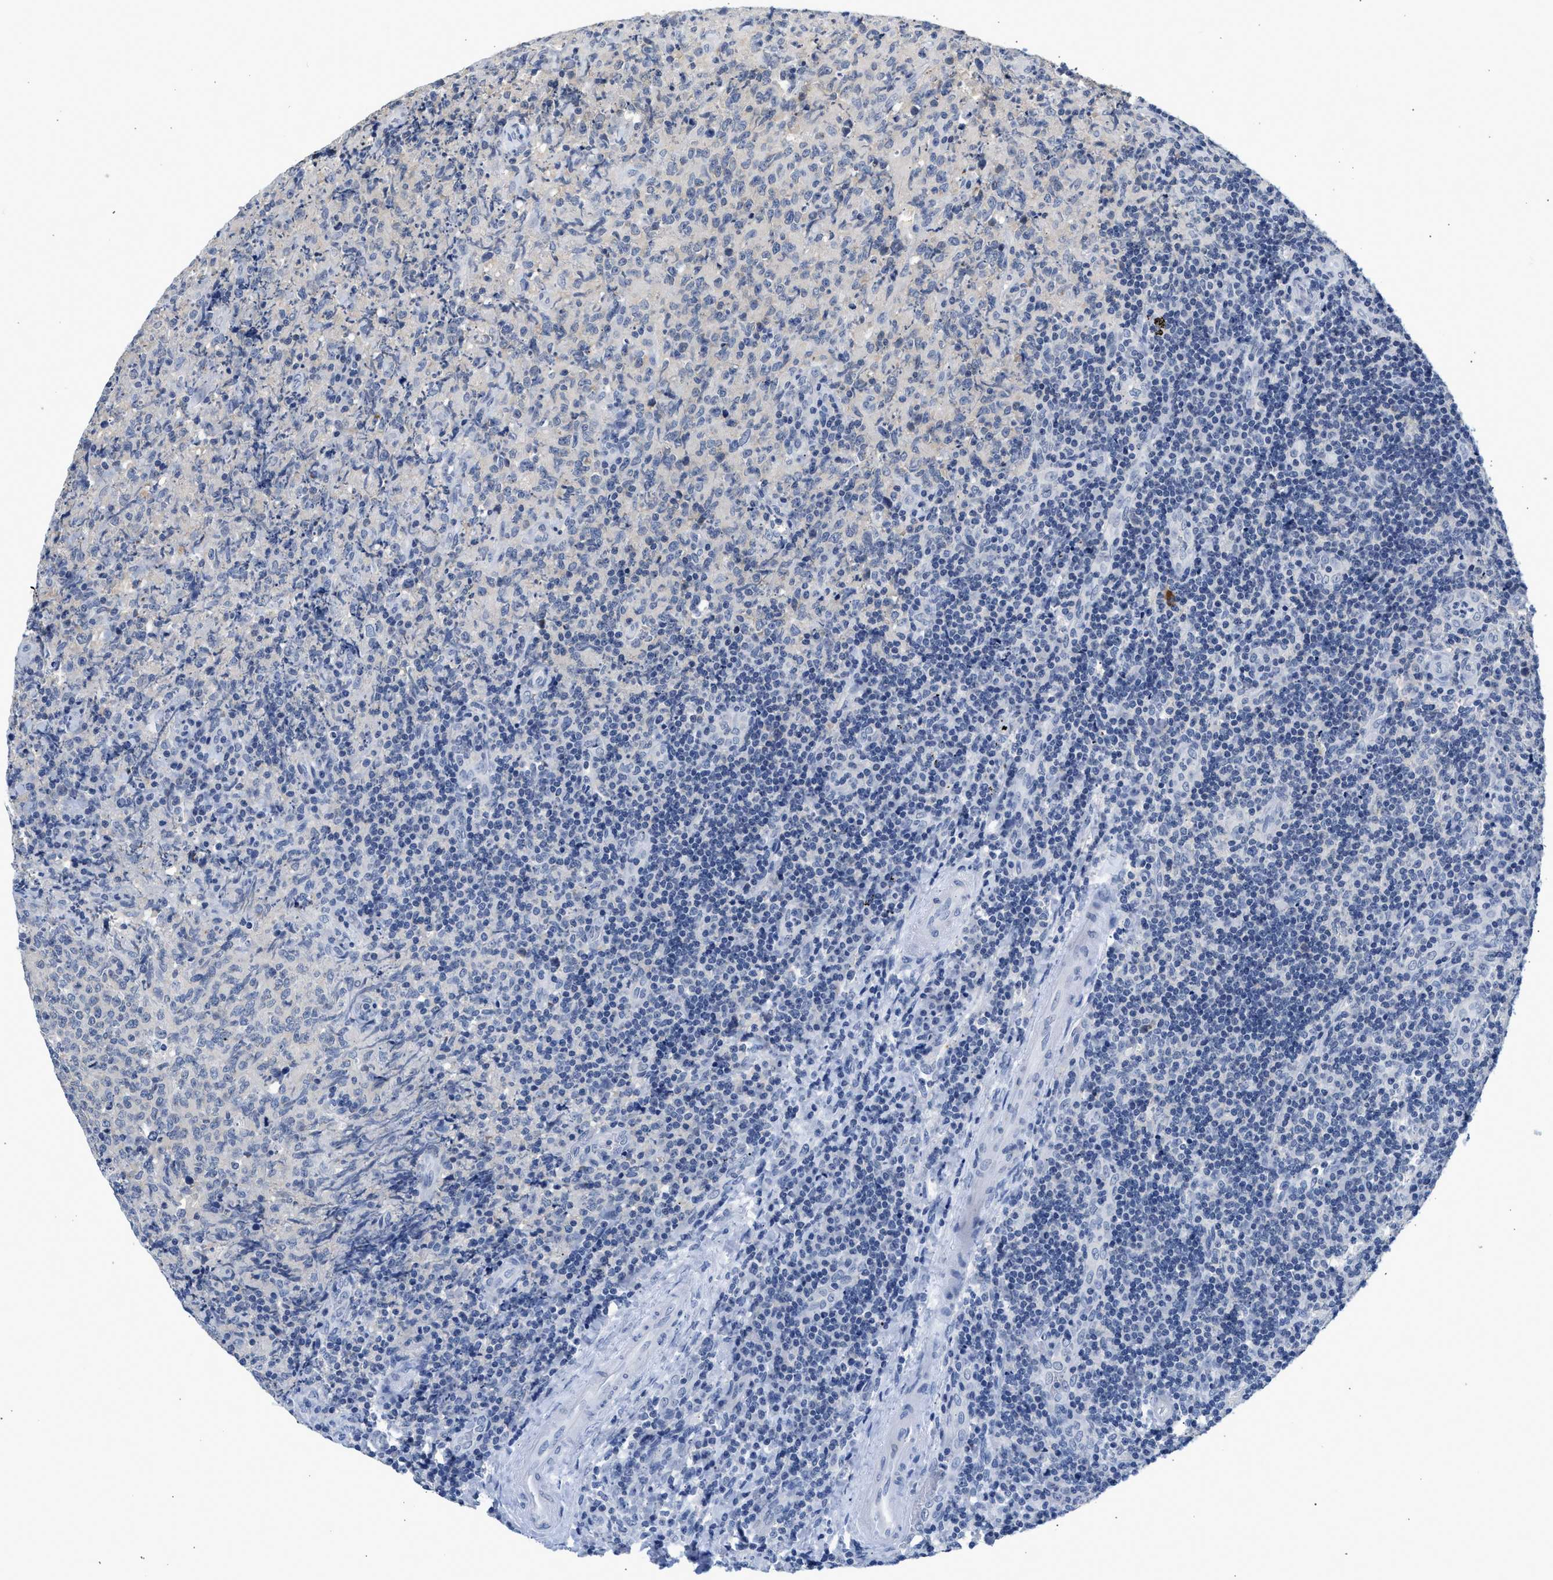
{"staining": {"intensity": "negative", "quantity": "none", "location": "none"}, "tissue": "lymphoma", "cell_type": "Tumor cells", "image_type": "cancer", "snomed": [{"axis": "morphology", "description": "Malignant lymphoma, non-Hodgkin's type, High grade"}, {"axis": "topography", "description": "Tonsil"}], "caption": "A high-resolution micrograph shows immunohistochemistry staining of high-grade malignant lymphoma, non-Hodgkin's type, which demonstrates no significant positivity in tumor cells.", "gene": "PPM1L", "patient": {"sex": "female", "age": 36}}